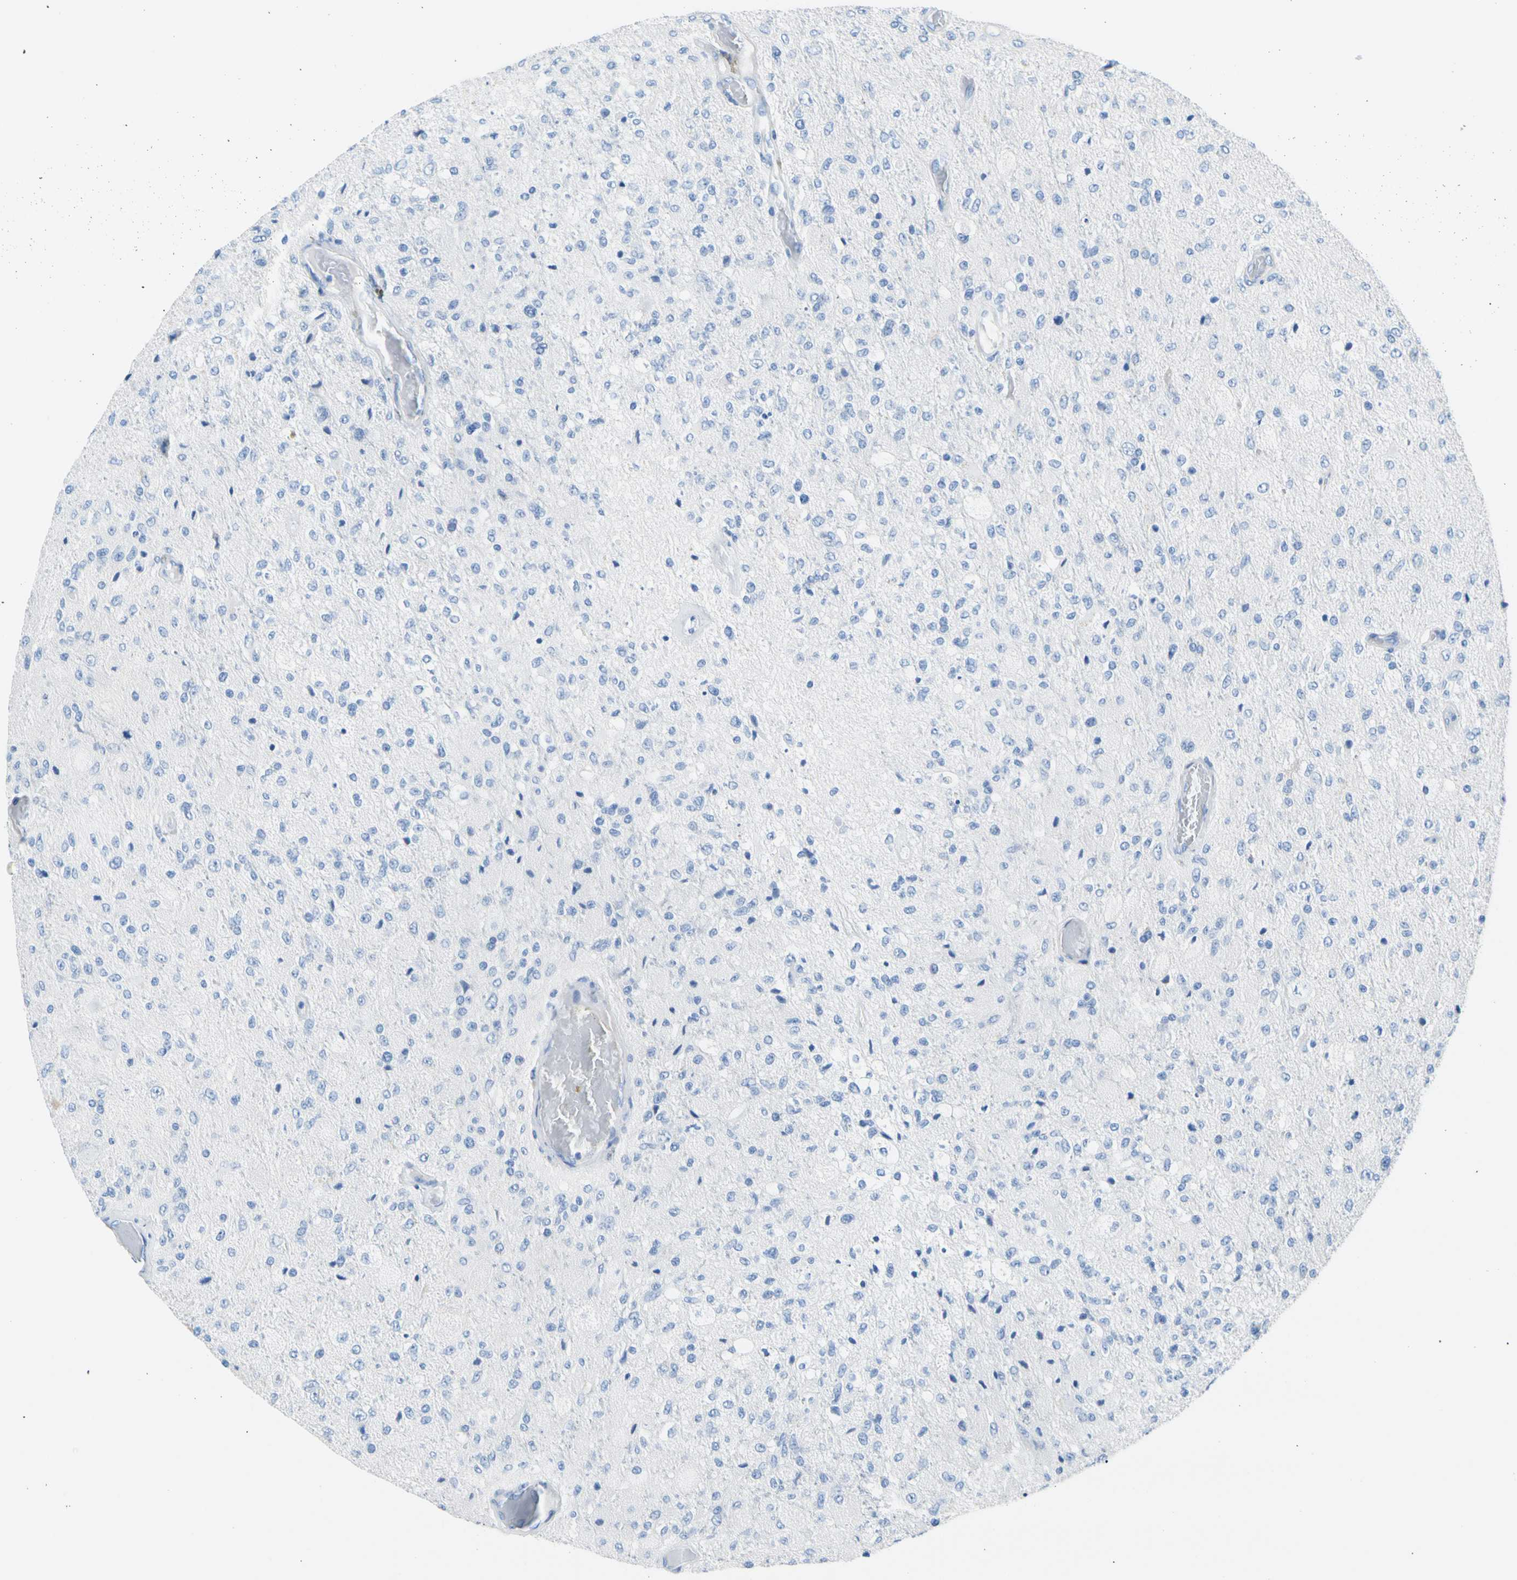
{"staining": {"intensity": "negative", "quantity": "none", "location": "none"}, "tissue": "glioma", "cell_type": "Tumor cells", "image_type": "cancer", "snomed": [{"axis": "morphology", "description": "Normal tissue, NOS"}, {"axis": "morphology", "description": "Glioma, malignant, High grade"}, {"axis": "topography", "description": "Cerebral cortex"}], "caption": "This is a histopathology image of immunohistochemistry staining of glioma, which shows no staining in tumor cells.", "gene": "CEL", "patient": {"sex": "male", "age": 77}}